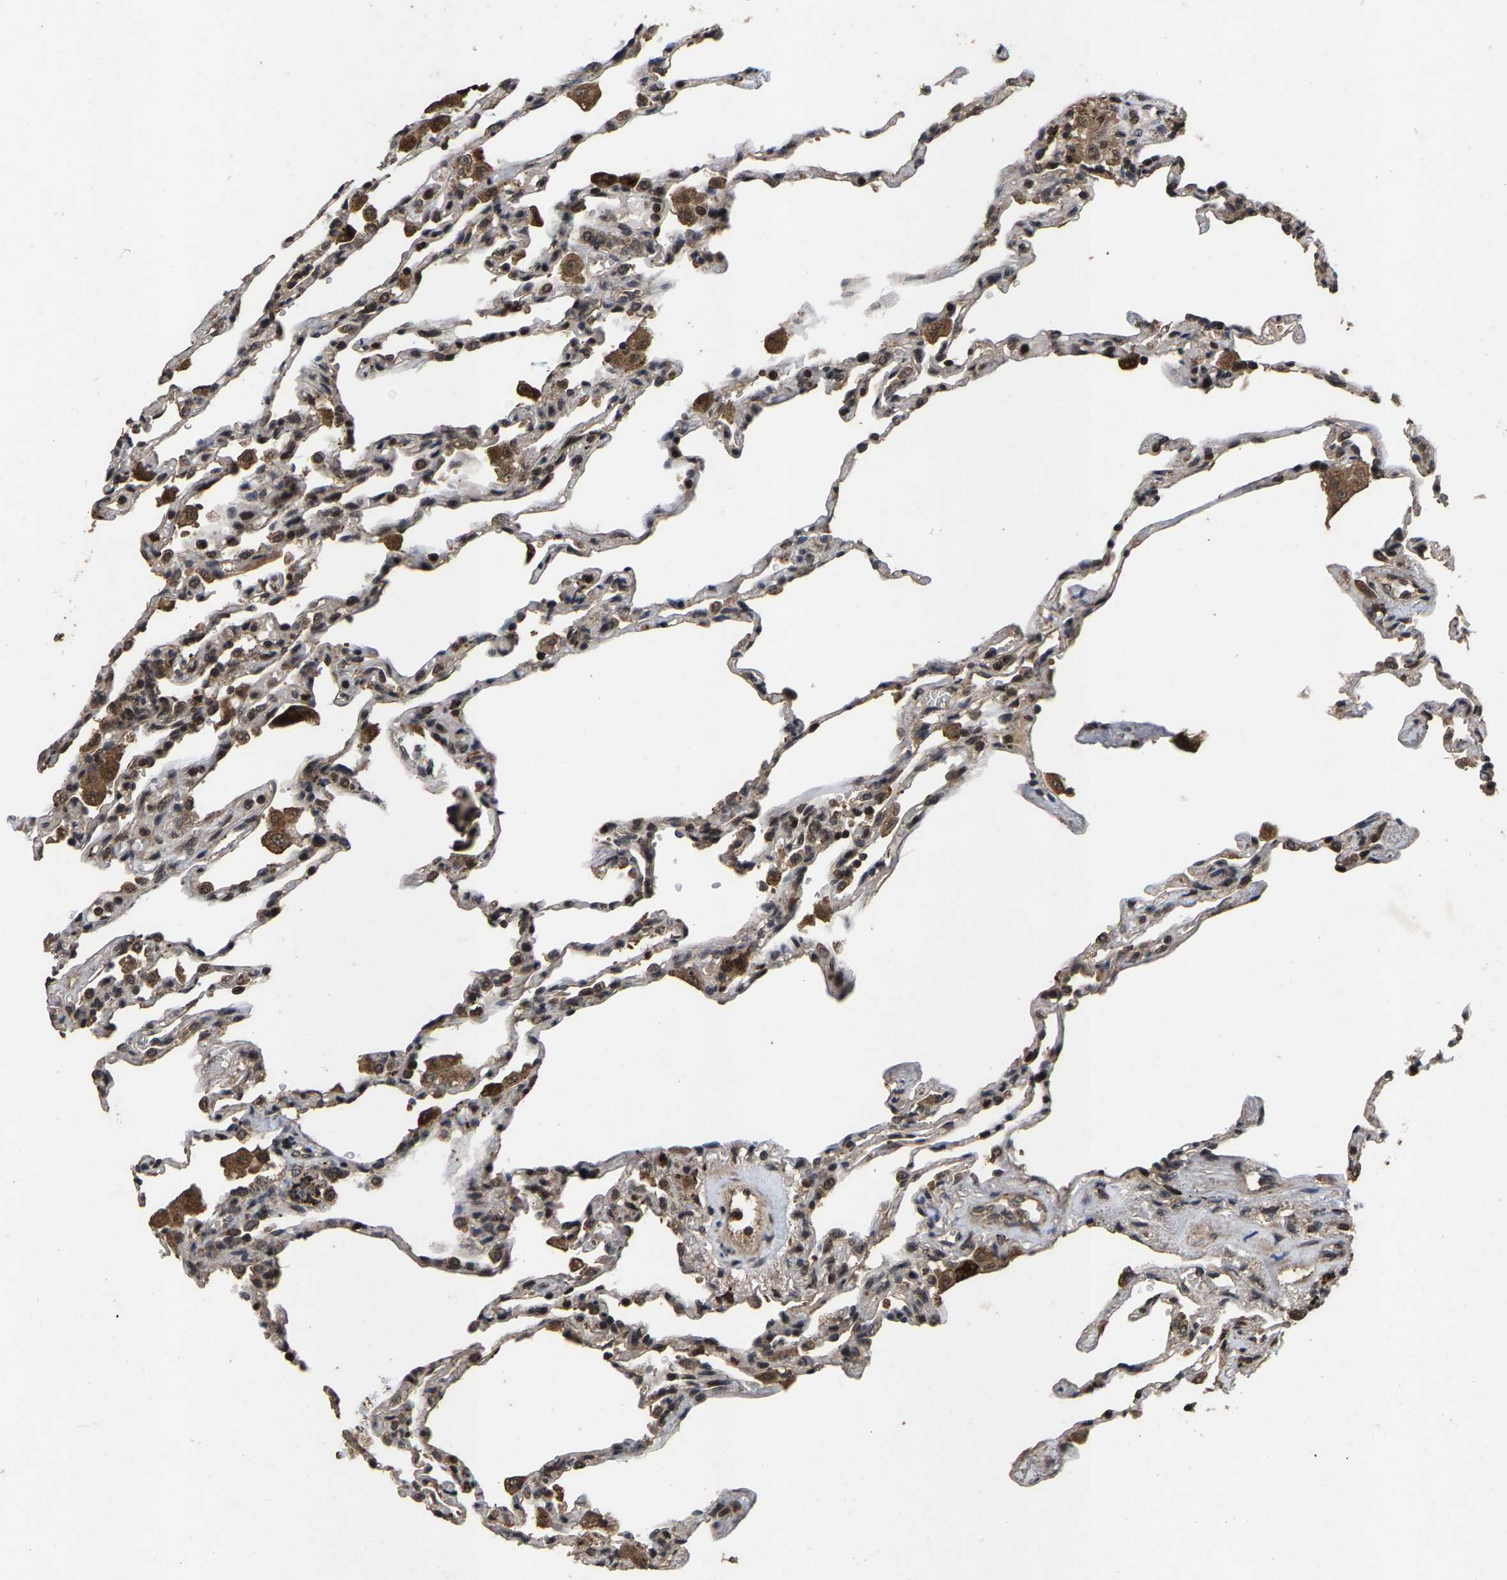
{"staining": {"intensity": "weak", "quantity": "<25%", "location": "cytoplasmic/membranous,nuclear"}, "tissue": "lung", "cell_type": "Alveolar cells", "image_type": "normal", "snomed": [{"axis": "morphology", "description": "Normal tissue, NOS"}, {"axis": "topography", "description": "Lung"}], "caption": "Immunohistochemical staining of unremarkable lung displays no significant expression in alveolar cells.", "gene": "HAUS6", "patient": {"sex": "male", "age": 59}}